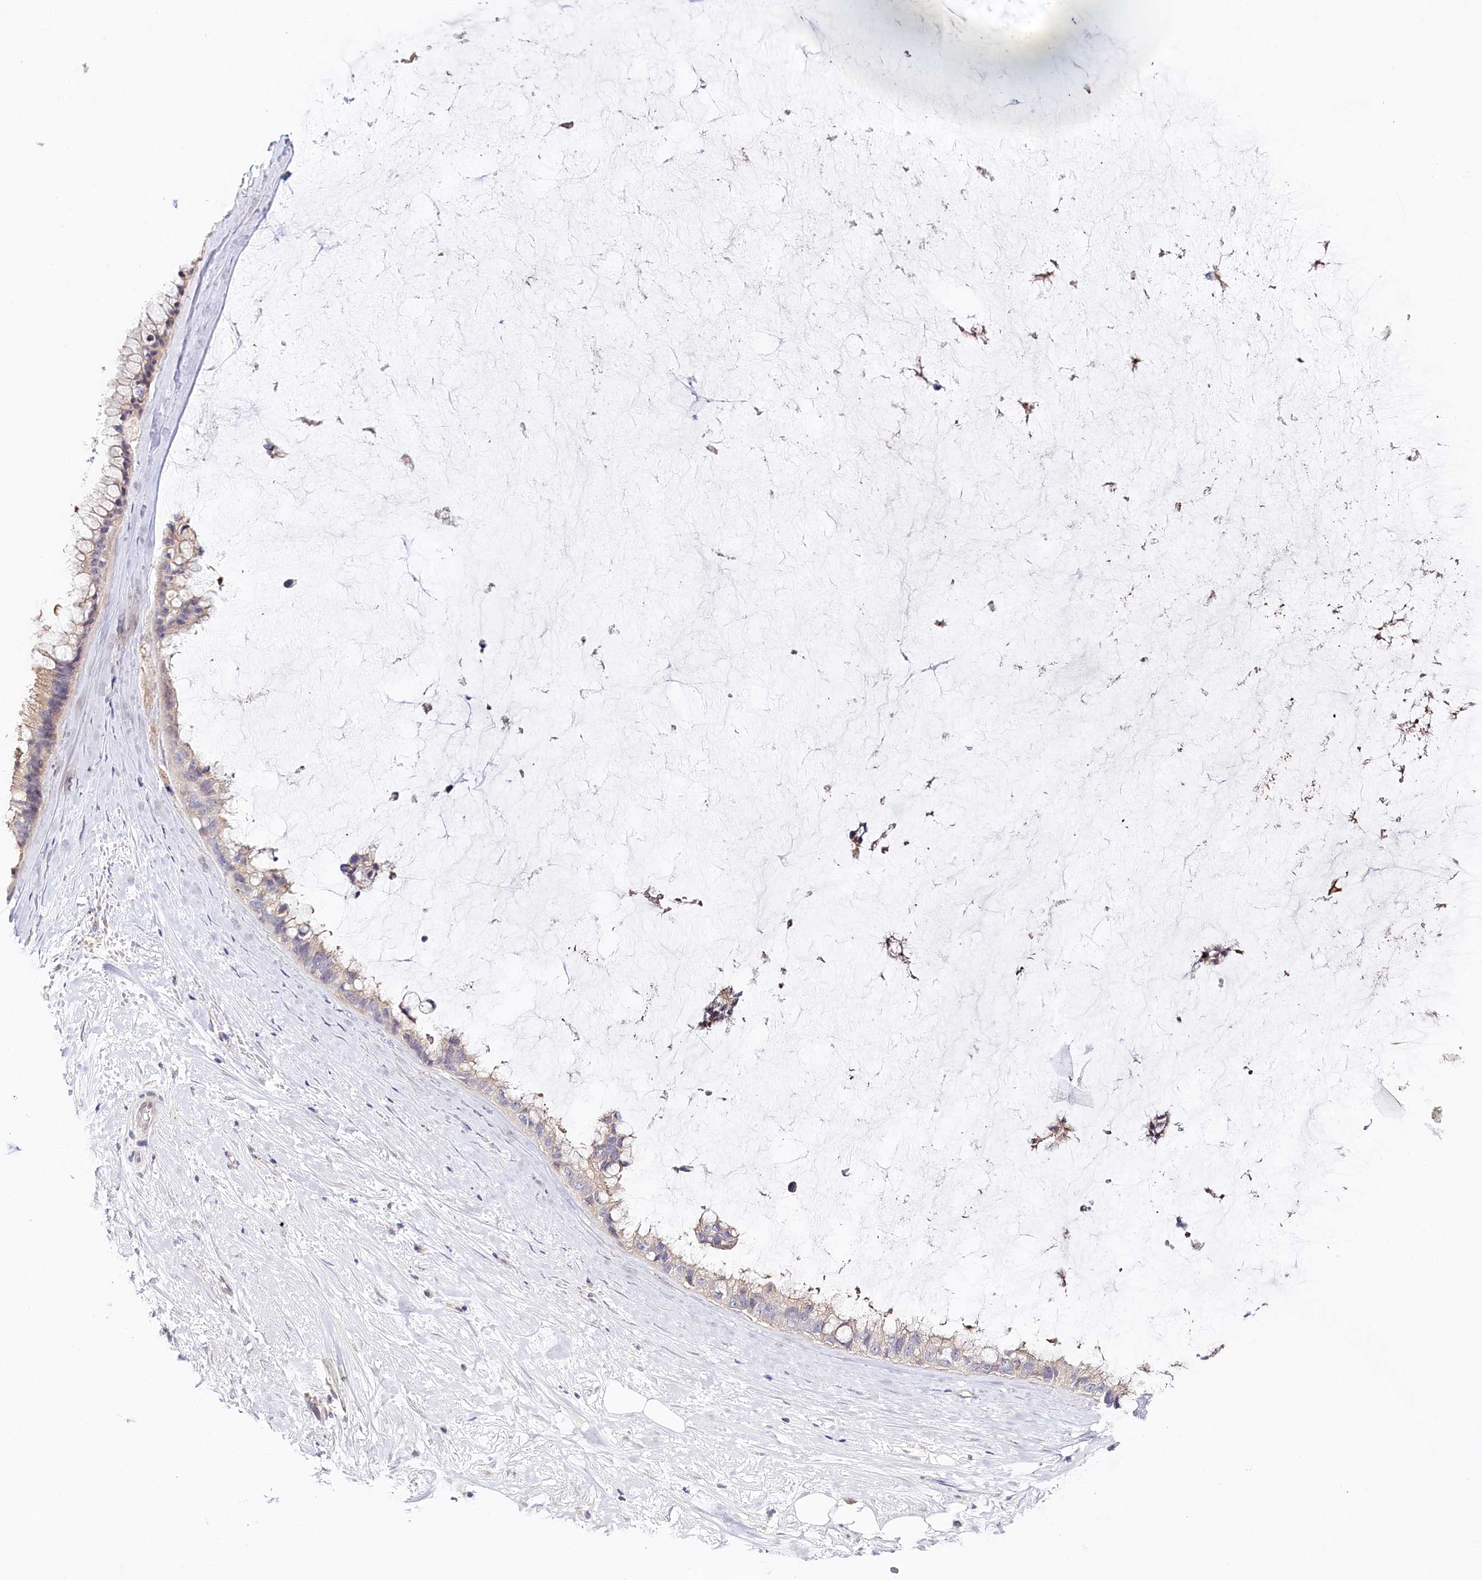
{"staining": {"intensity": "weak", "quantity": "<25%", "location": "cytoplasmic/membranous"}, "tissue": "ovarian cancer", "cell_type": "Tumor cells", "image_type": "cancer", "snomed": [{"axis": "morphology", "description": "Cystadenocarcinoma, mucinous, NOS"}, {"axis": "topography", "description": "Ovary"}], "caption": "This is an immunohistochemistry histopathology image of ovarian cancer. There is no staining in tumor cells.", "gene": "DAPK1", "patient": {"sex": "female", "age": 39}}